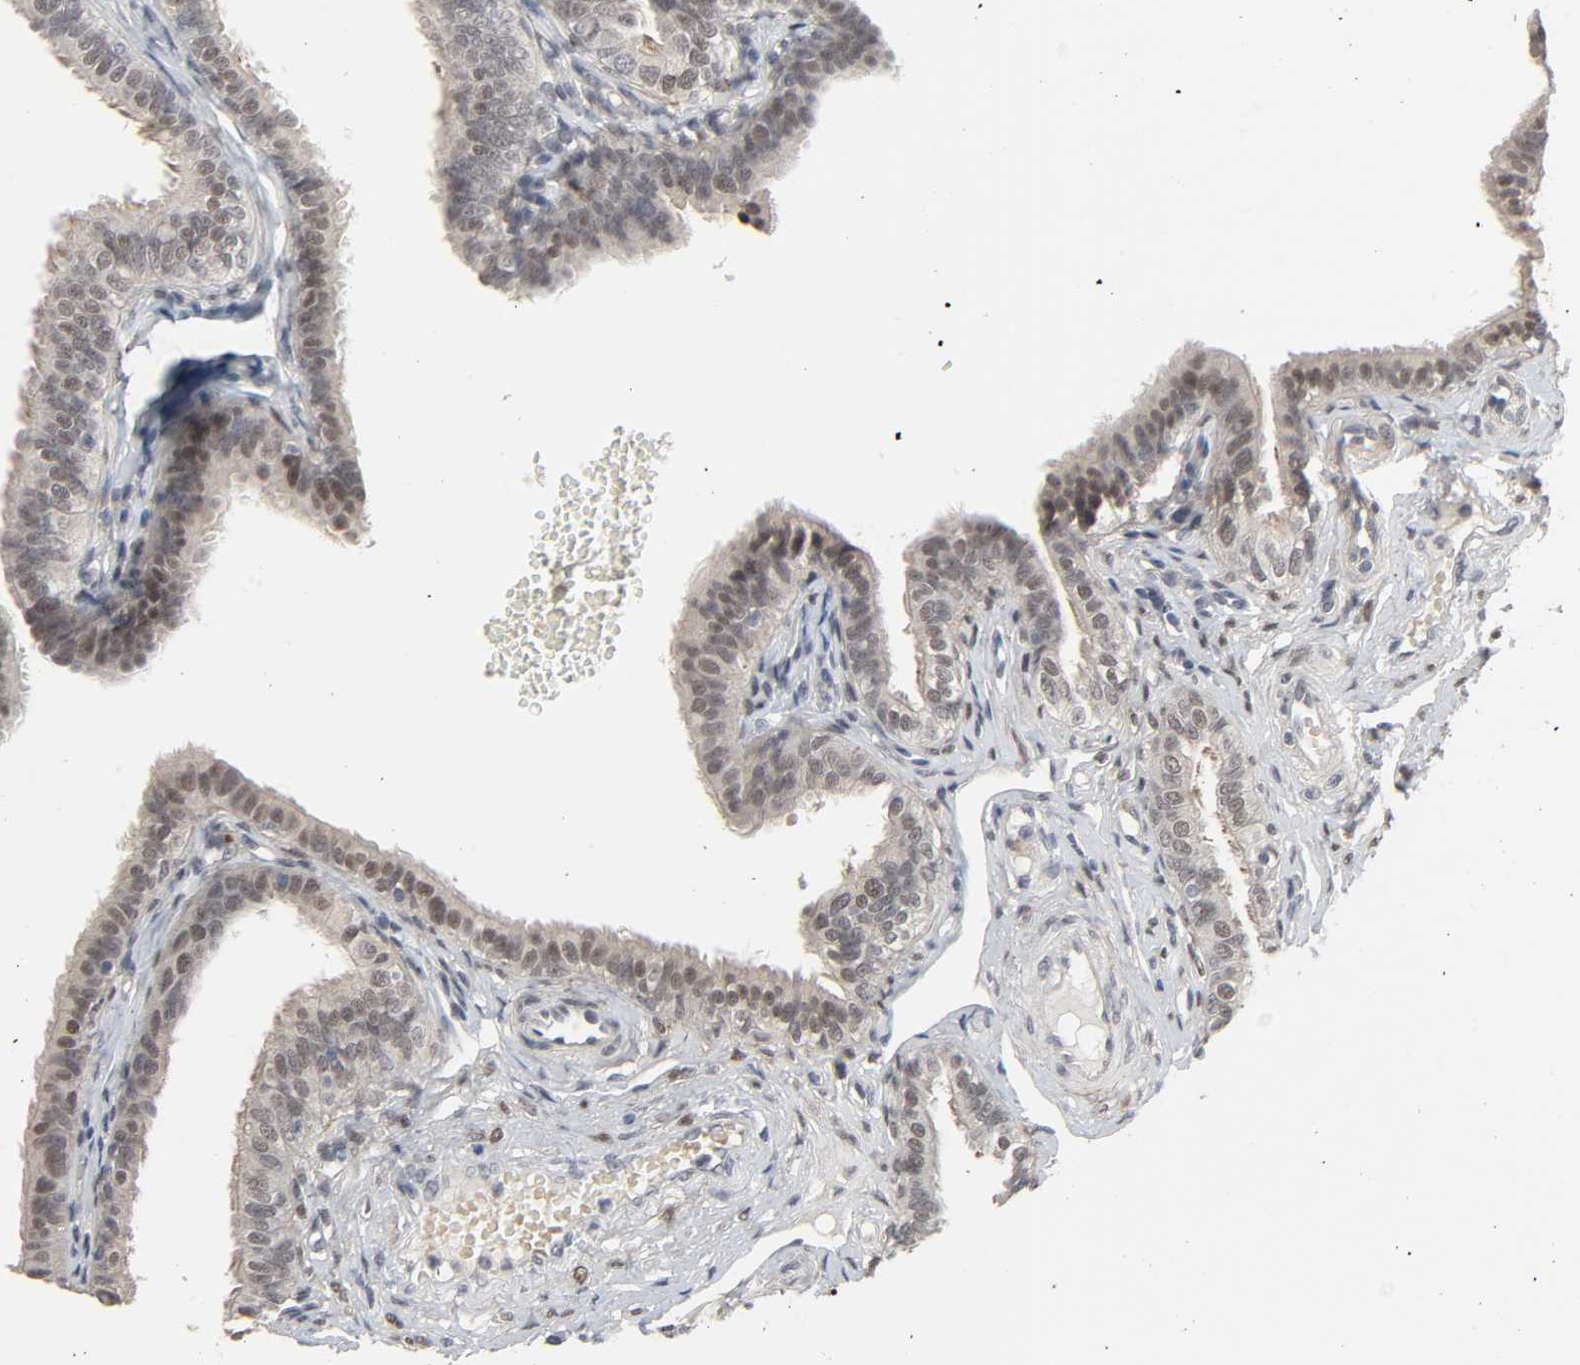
{"staining": {"intensity": "weak", "quantity": "25%-75%", "location": "cytoplasmic/membranous"}, "tissue": "fallopian tube", "cell_type": "Glandular cells", "image_type": "normal", "snomed": [{"axis": "morphology", "description": "Normal tissue, NOS"}, {"axis": "morphology", "description": "Dermoid, NOS"}, {"axis": "topography", "description": "Fallopian tube"}], "caption": "Glandular cells display low levels of weak cytoplasmic/membranous positivity in approximately 25%-75% of cells in normal human fallopian tube. The staining was performed using DAB to visualize the protein expression in brown, while the nuclei were stained in blue with hematoxylin (Magnification: 20x).", "gene": "ZNF222", "patient": {"sex": "female", "age": 33}}